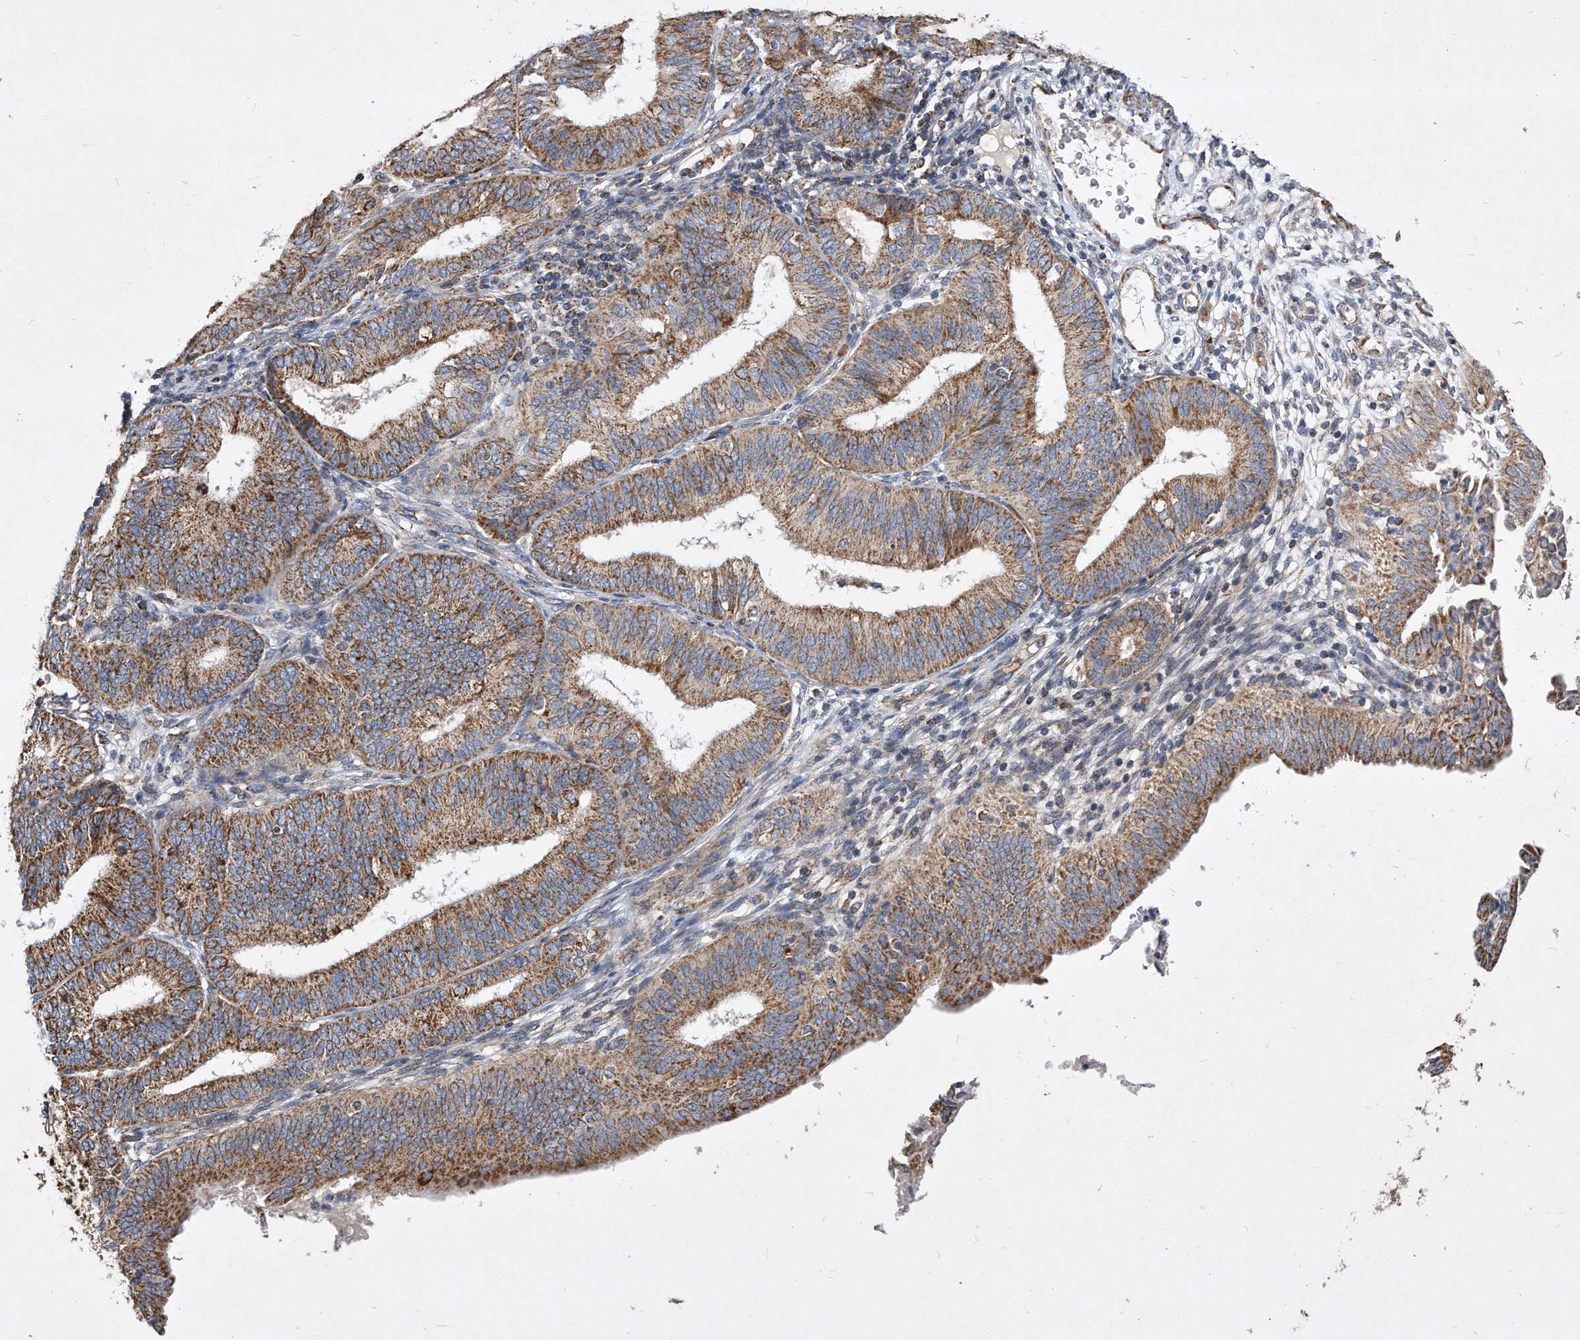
{"staining": {"intensity": "moderate", "quantity": ">75%", "location": "cytoplasmic/membranous"}, "tissue": "endometrial cancer", "cell_type": "Tumor cells", "image_type": "cancer", "snomed": [{"axis": "morphology", "description": "Adenocarcinoma, NOS"}, {"axis": "topography", "description": "Endometrium"}], "caption": "An IHC photomicrograph of tumor tissue is shown. Protein staining in brown shows moderate cytoplasmic/membranous positivity in endometrial adenocarcinoma within tumor cells.", "gene": "PPP5C", "patient": {"sex": "female", "age": 51}}